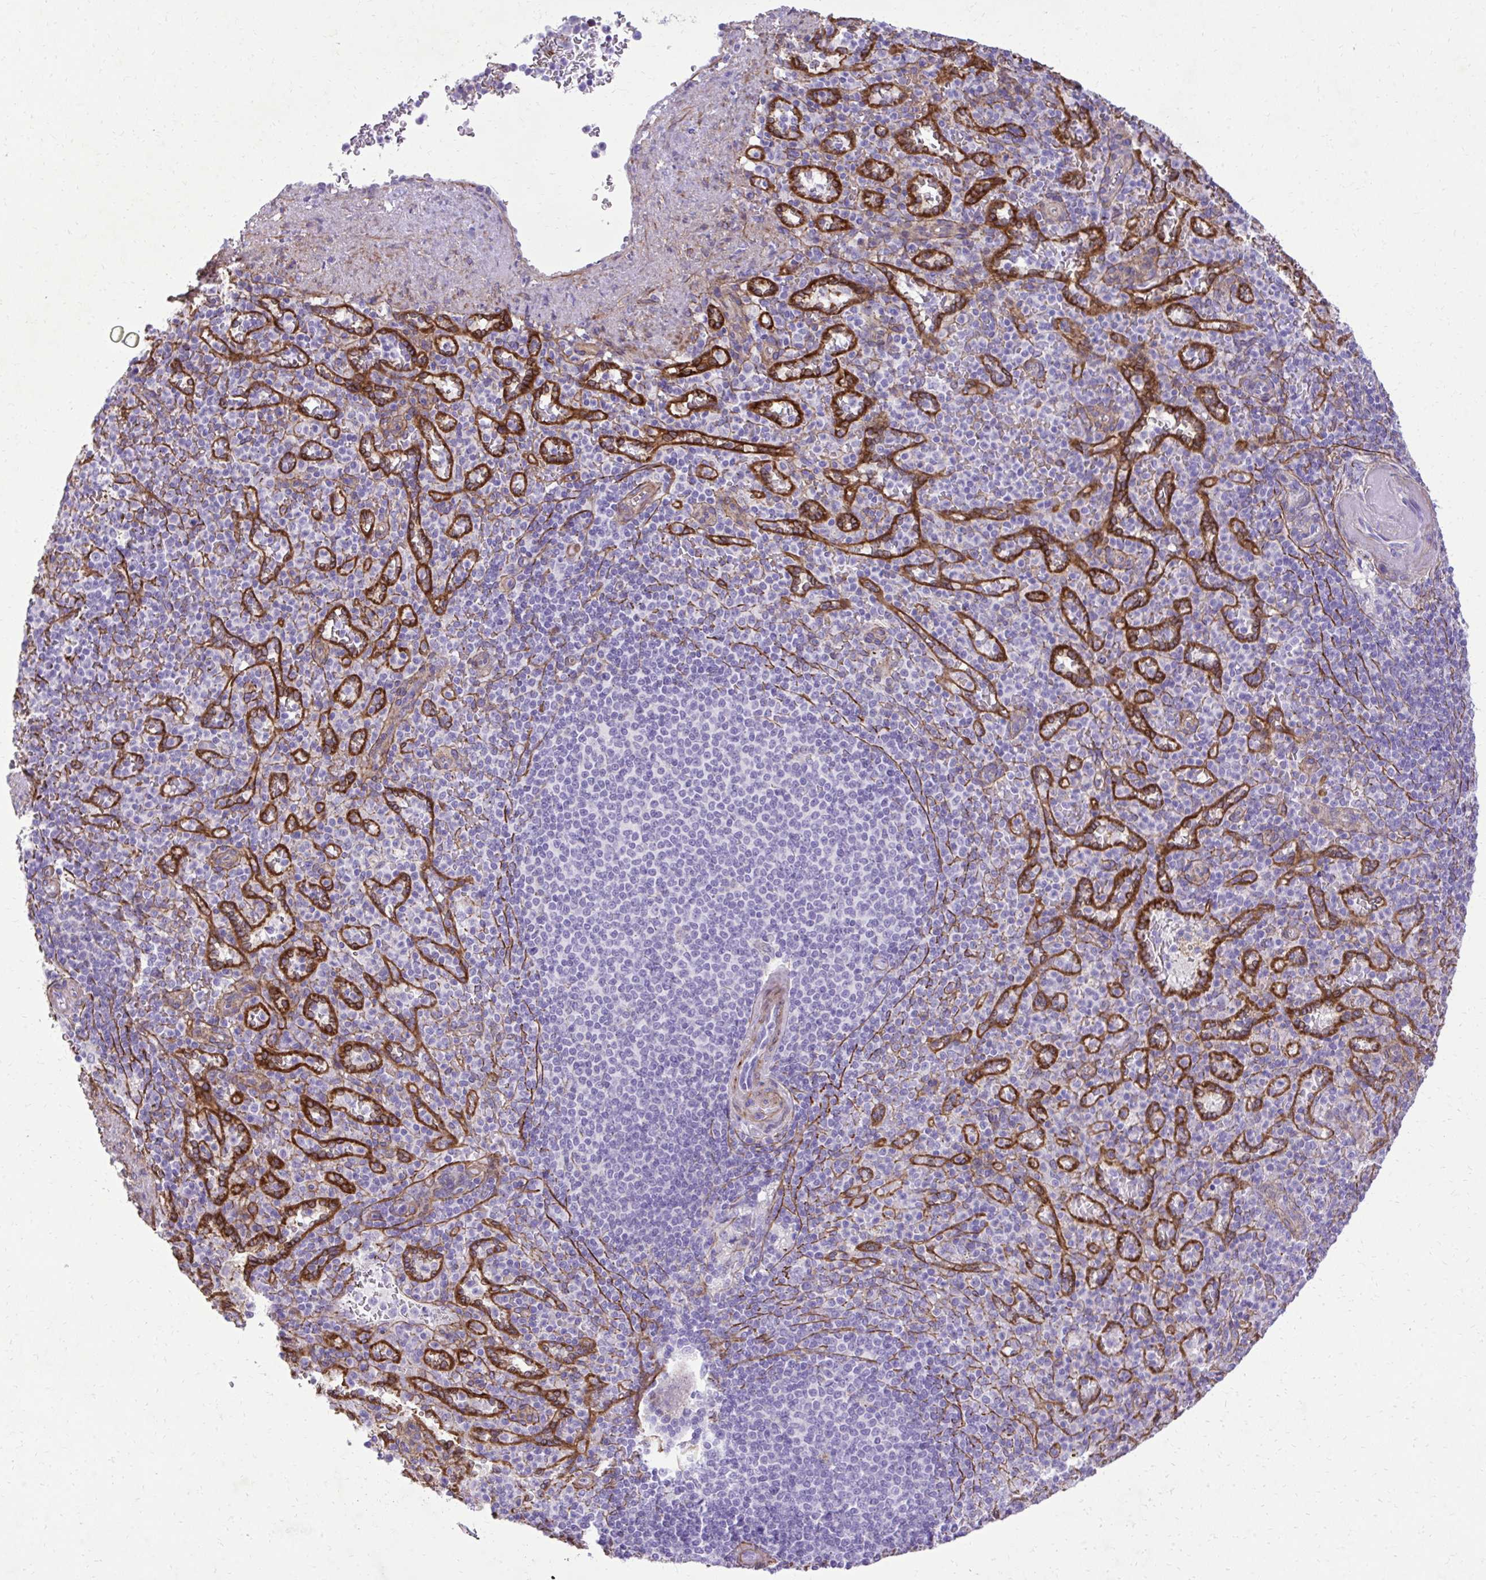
{"staining": {"intensity": "negative", "quantity": "none", "location": "none"}, "tissue": "spleen", "cell_type": "Cells in red pulp", "image_type": "normal", "snomed": [{"axis": "morphology", "description": "Normal tissue, NOS"}, {"axis": "topography", "description": "Spleen"}], "caption": "This is an immunohistochemistry photomicrograph of unremarkable human spleen. There is no expression in cells in red pulp.", "gene": "PITPNM3", "patient": {"sex": "female", "age": 74}}